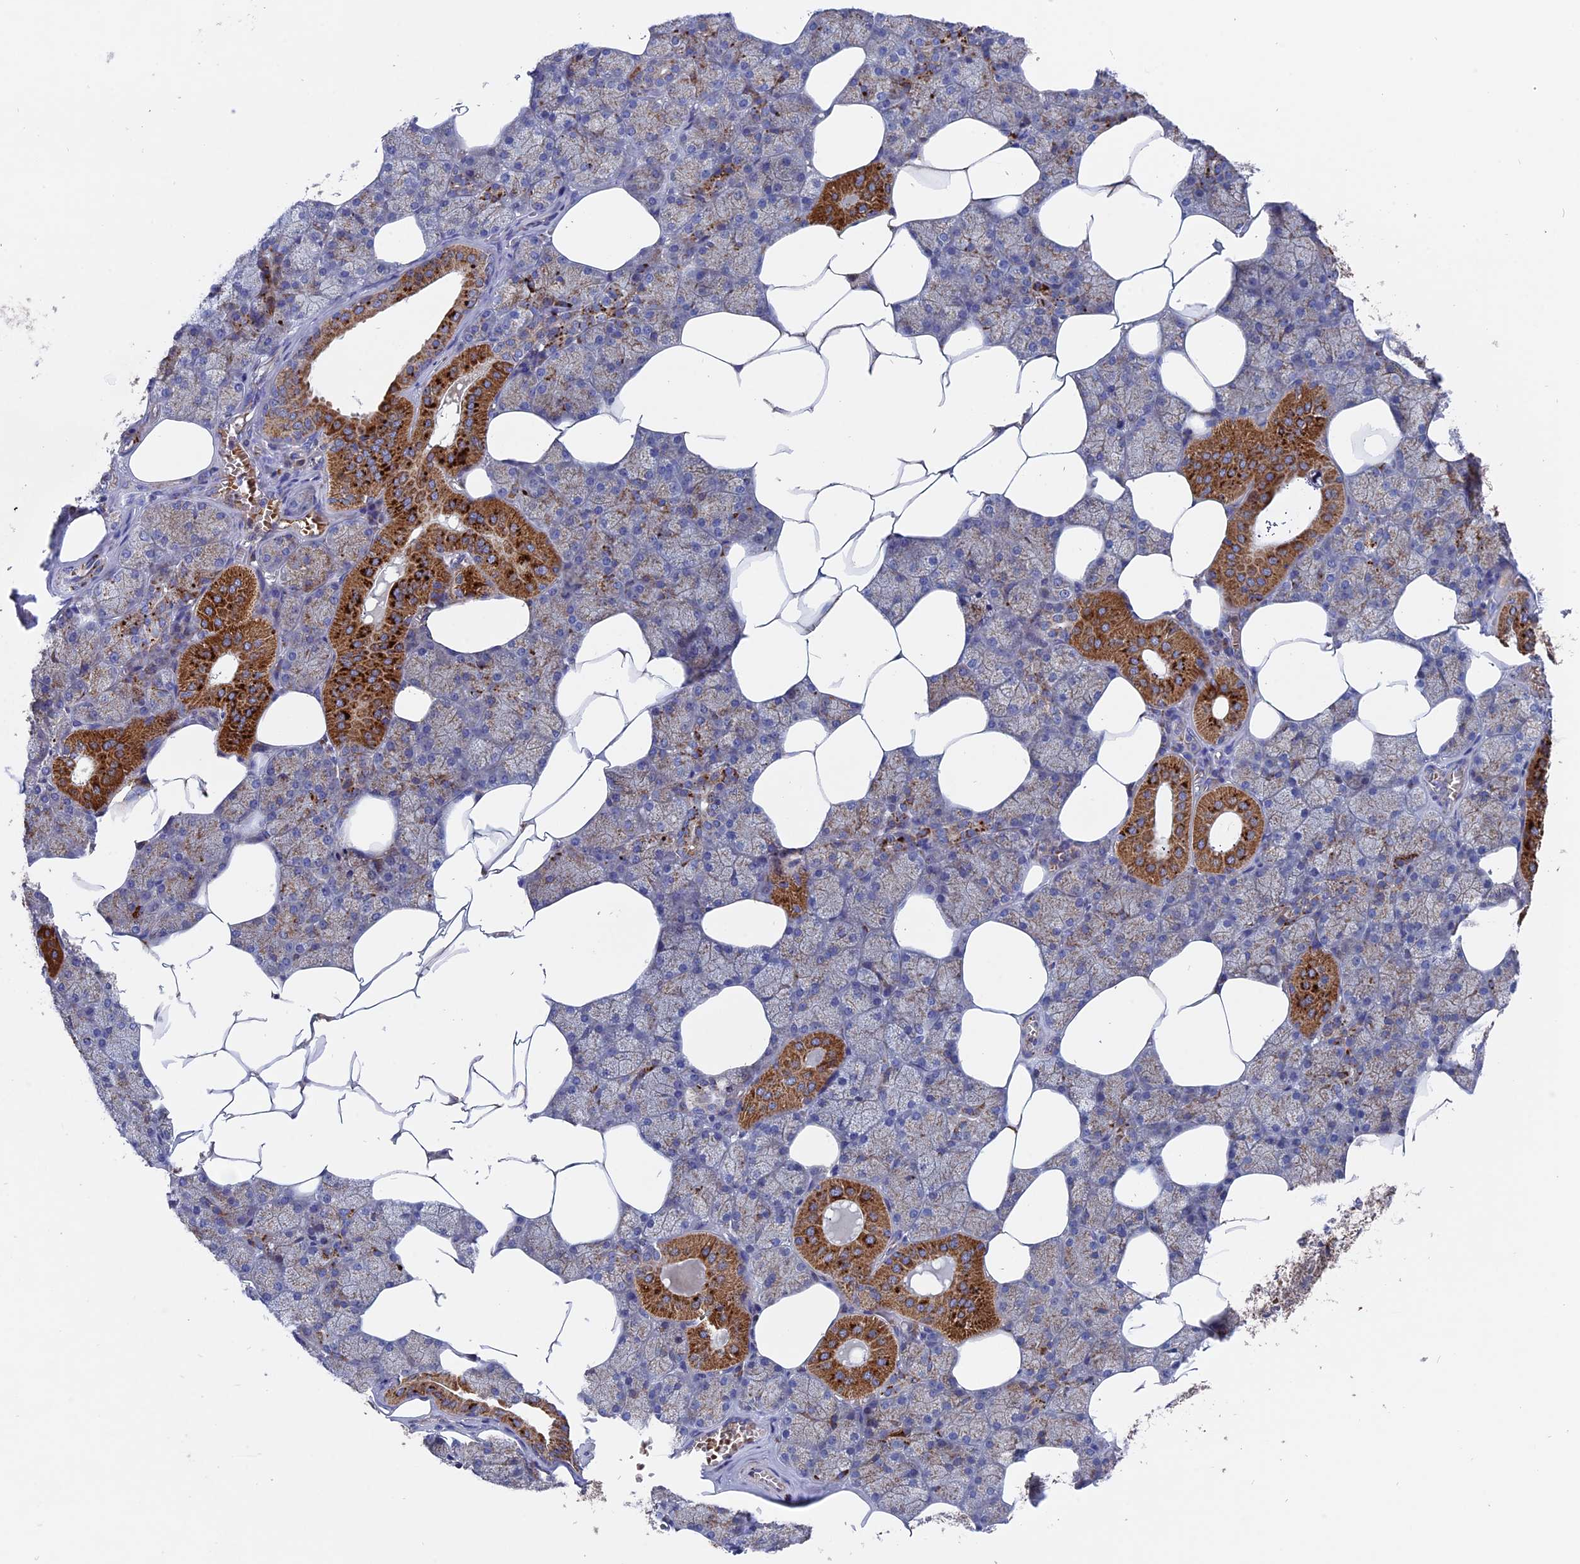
{"staining": {"intensity": "strong", "quantity": "25%-75%", "location": "cytoplasmic/membranous"}, "tissue": "salivary gland", "cell_type": "Glandular cells", "image_type": "normal", "snomed": [{"axis": "morphology", "description": "Normal tissue, NOS"}, {"axis": "topography", "description": "Salivary gland"}], "caption": "Strong cytoplasmic/membranous positivity is present in approximately 25%-75% of glandular cells in unremarkable salivary gland. The protein is stained brown, and the nuclei are stained in blue (DAB IHC with brightfield microscopy, high magnification).", "gene": "TGFA", "patient": {"sex": "male", "age": 62}}